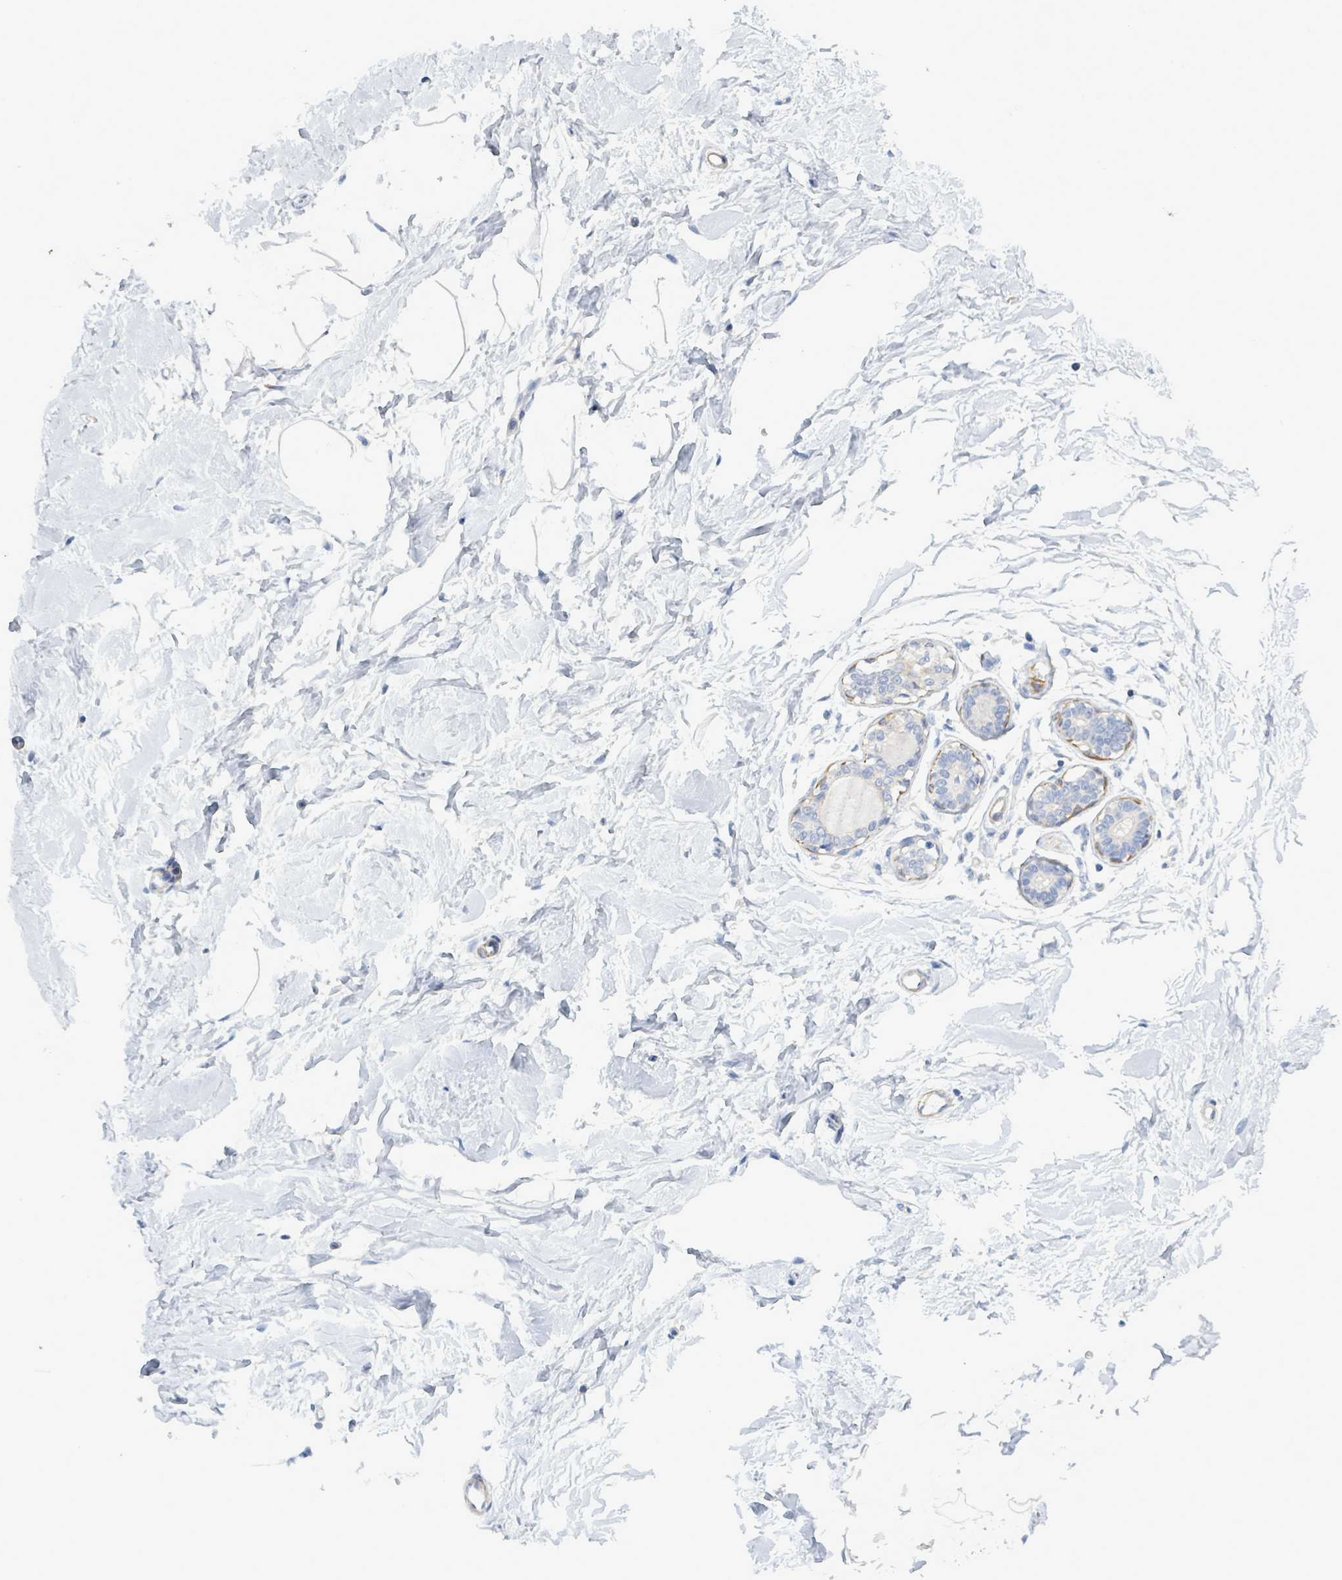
{"staining": {"intensity": "negative", "quantity": "none", "location": "none"}, "tissue": "breast", "cell_type": "Adipocytes", "image_type": "normal", "snomed": [{"axis": "morphology", "description": "Normal tissue, NOS"}, {"axis": "topography", "description": "Breast"}], "caption": "Immunohistochemical staining of benign breast exhibits no significant expression in adipocytes. (IHC, brightfield microscopy, high magnification).", "gene": "DMRTC1B", "patient": {"sex": "female", "age": 23}}